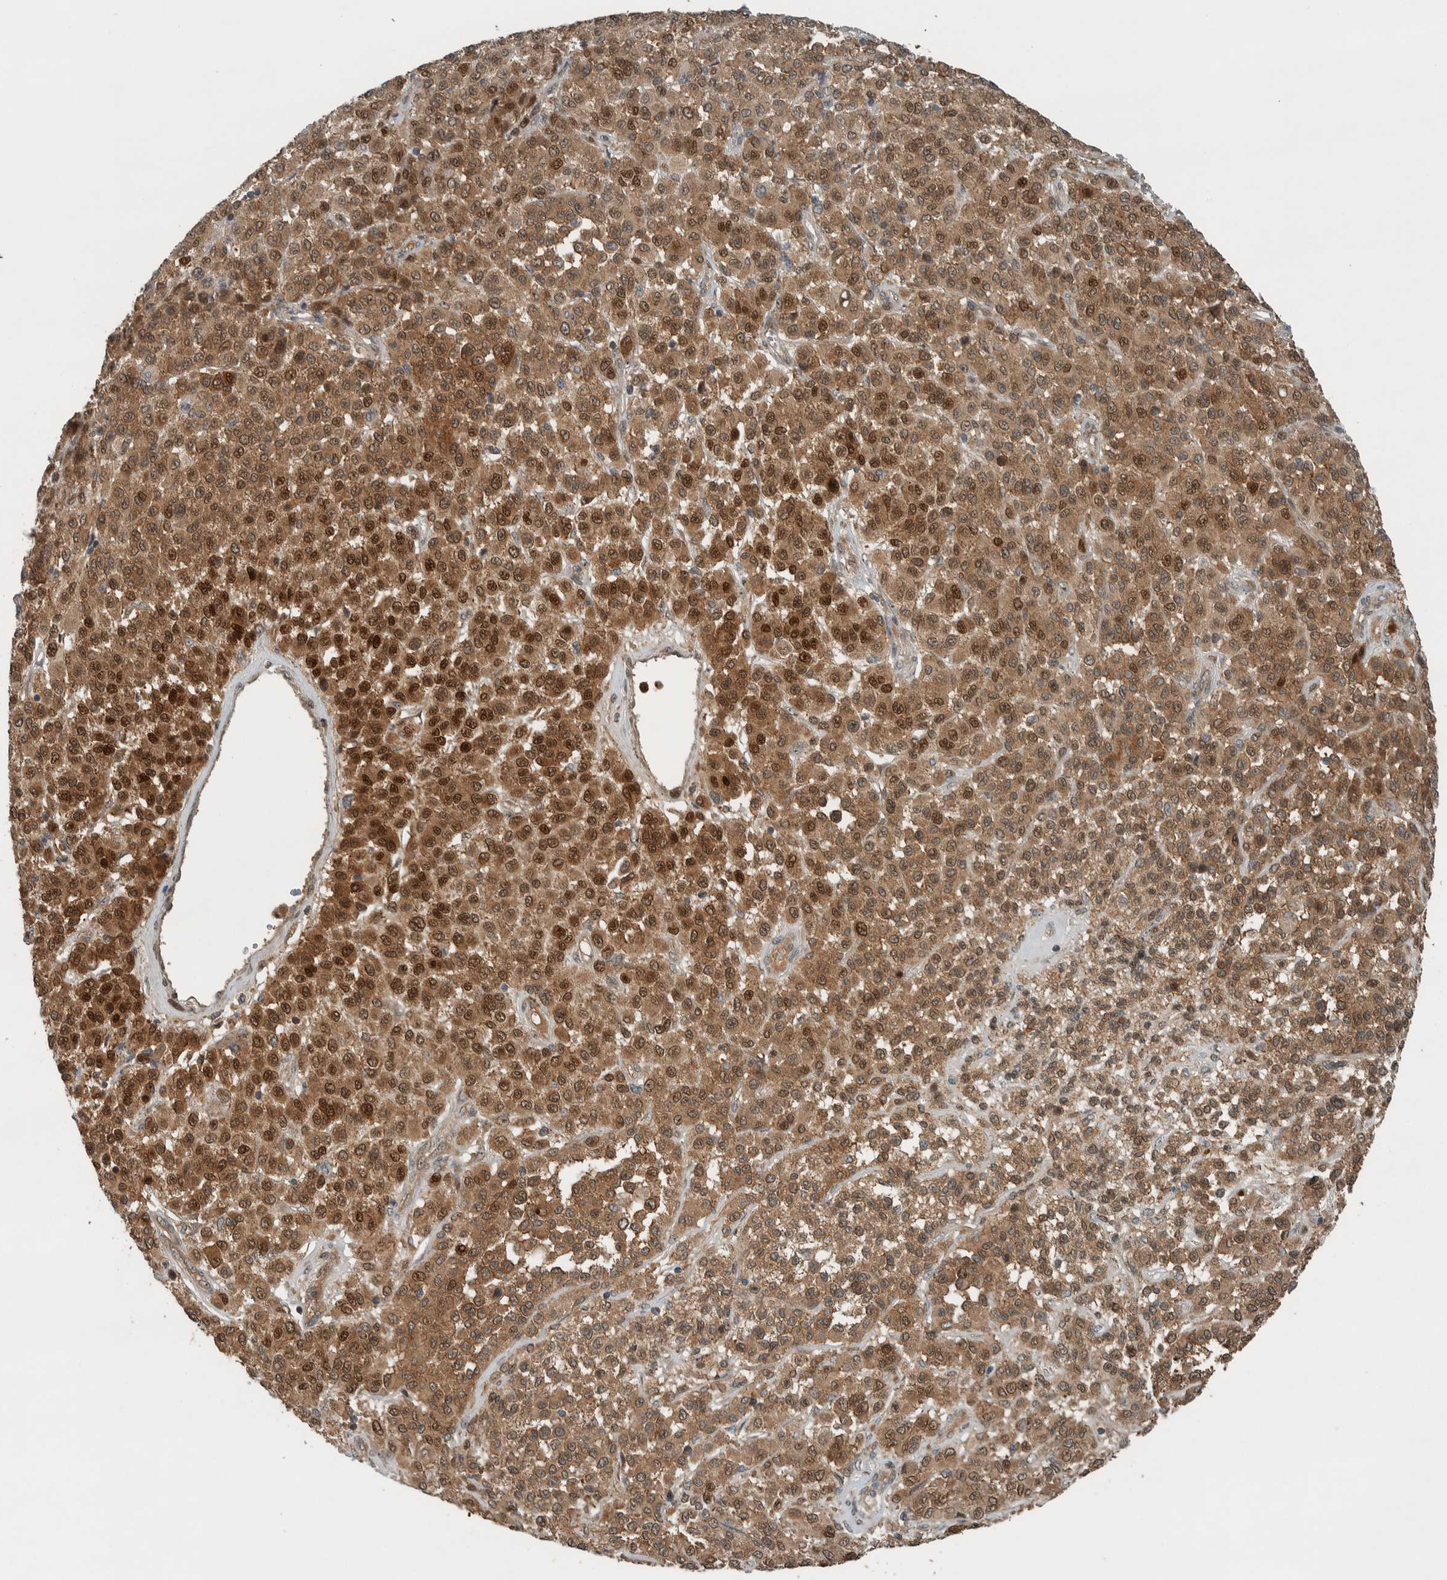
{"staining": {"intensity": "strong", "quantity": "25%-75%", "location": "cytoplasmic/membranous,nuclear"}, "tissue": "melanoma", "cell_type": "Tumor cells", "image_type": "cancer", "snomed": [{"axis": "morphology", "description": "Malignant melanoma, Metastatic site"}, {"axis": "topography", "description": "Pancreas"}], "caption": "This micrograph exhibits immunohistochemistry staining of malignant melanoma (metastatic site), with high strong cytoplasmic/membranous and nuclear staining in approximately 25%-75% of tumor cells.", "gene": "XPO5", "patient": {"sex": "female", "age": 30}}